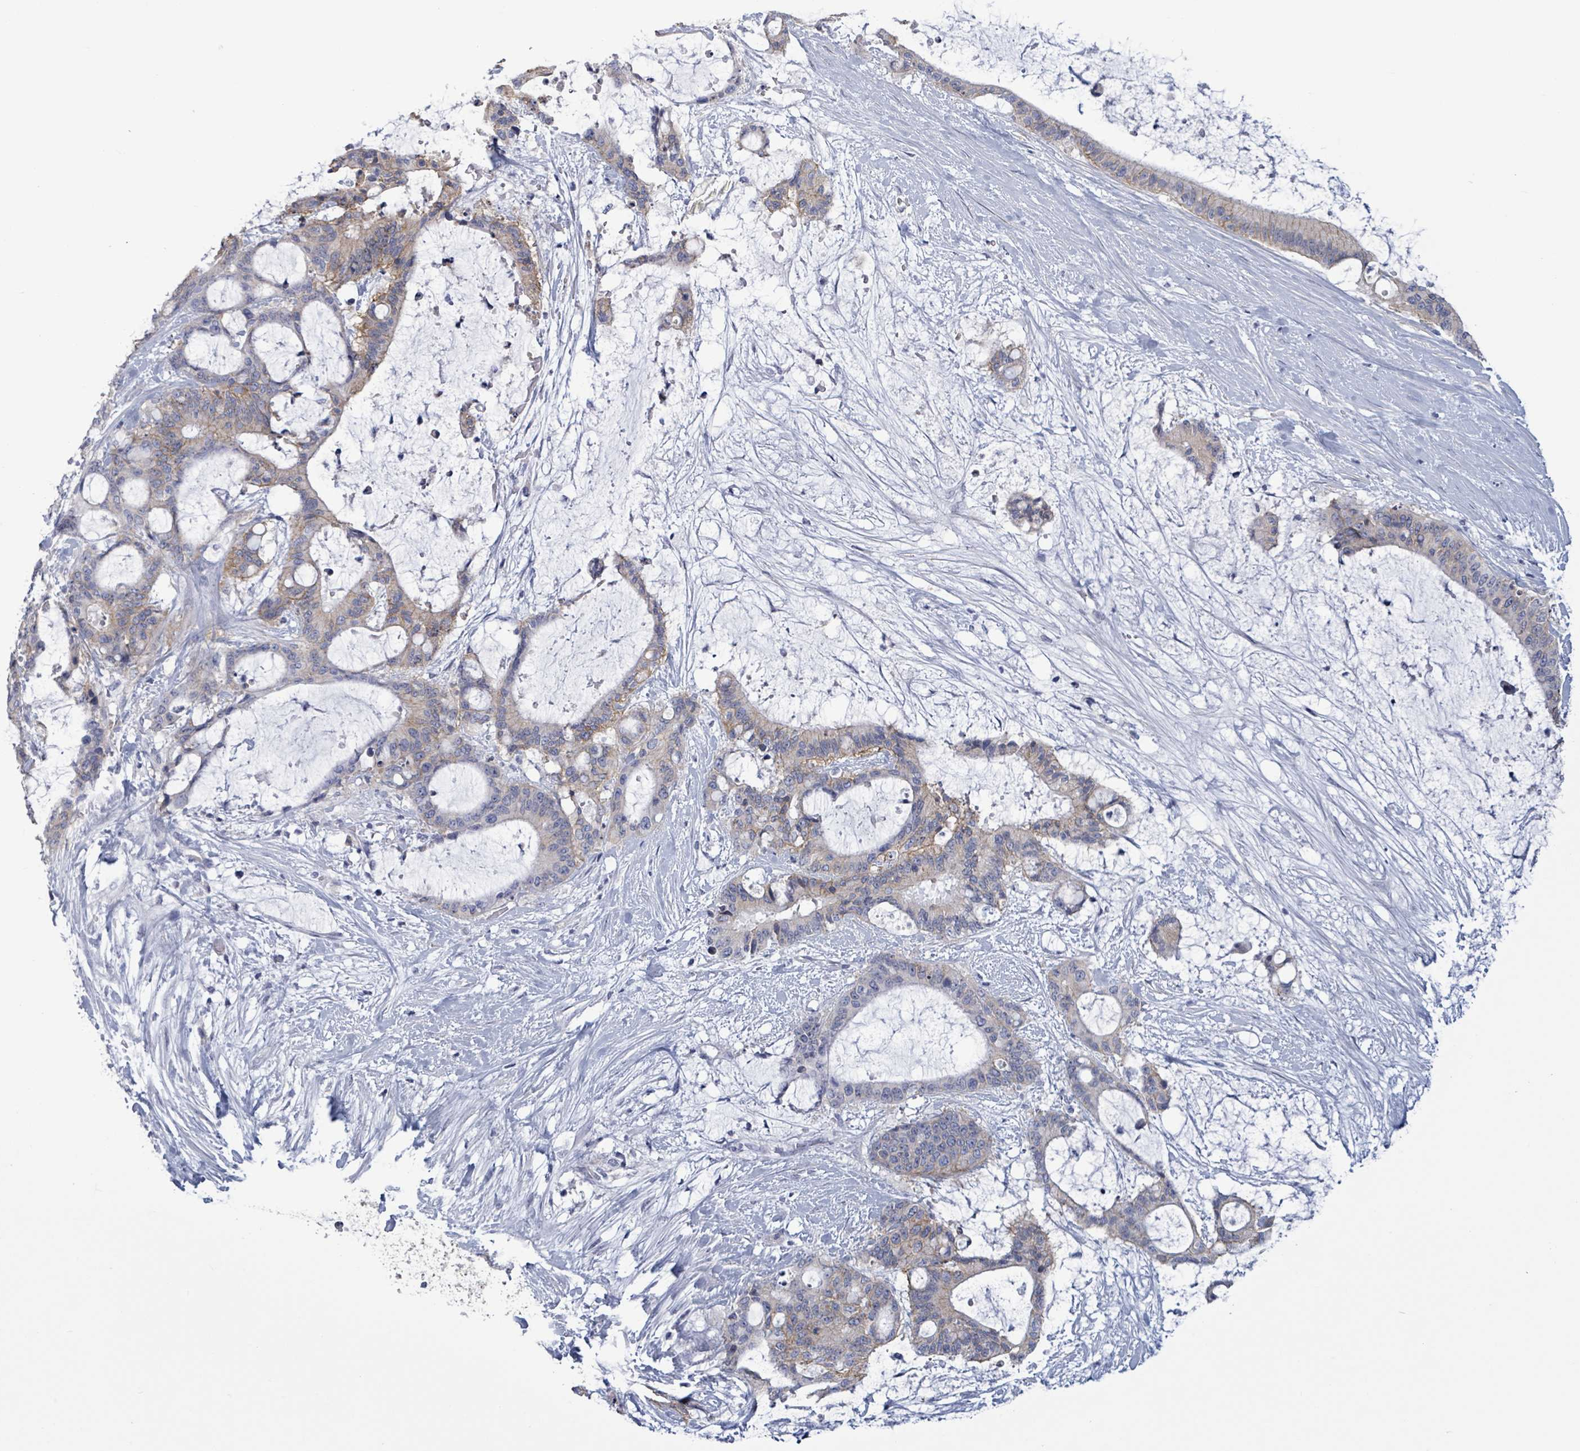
{"staining": {"intensity": "weak", "quantity": "<25%", "location": "cytoplasmic/membranous"}, "tissue": "liver cancer", "cell_type": "Tumor cells", "image_type": "cancer", "snomed": [{"axis": "morphology", "description": "Normal tissue, NOS"}, {"axis": "morphology", "description": "Cholangiocarcinoma"}, {"axis": "topography", "description": "Liver"}, {"axis": "topography", "description": "Peripheral nerve tissue"}], "caption": "Tumor cells show no significant protein staining in liver cancer (cholangiocarcinoma).", "gene": "BSG", "patient": {"sex": "female", "age": 73}}